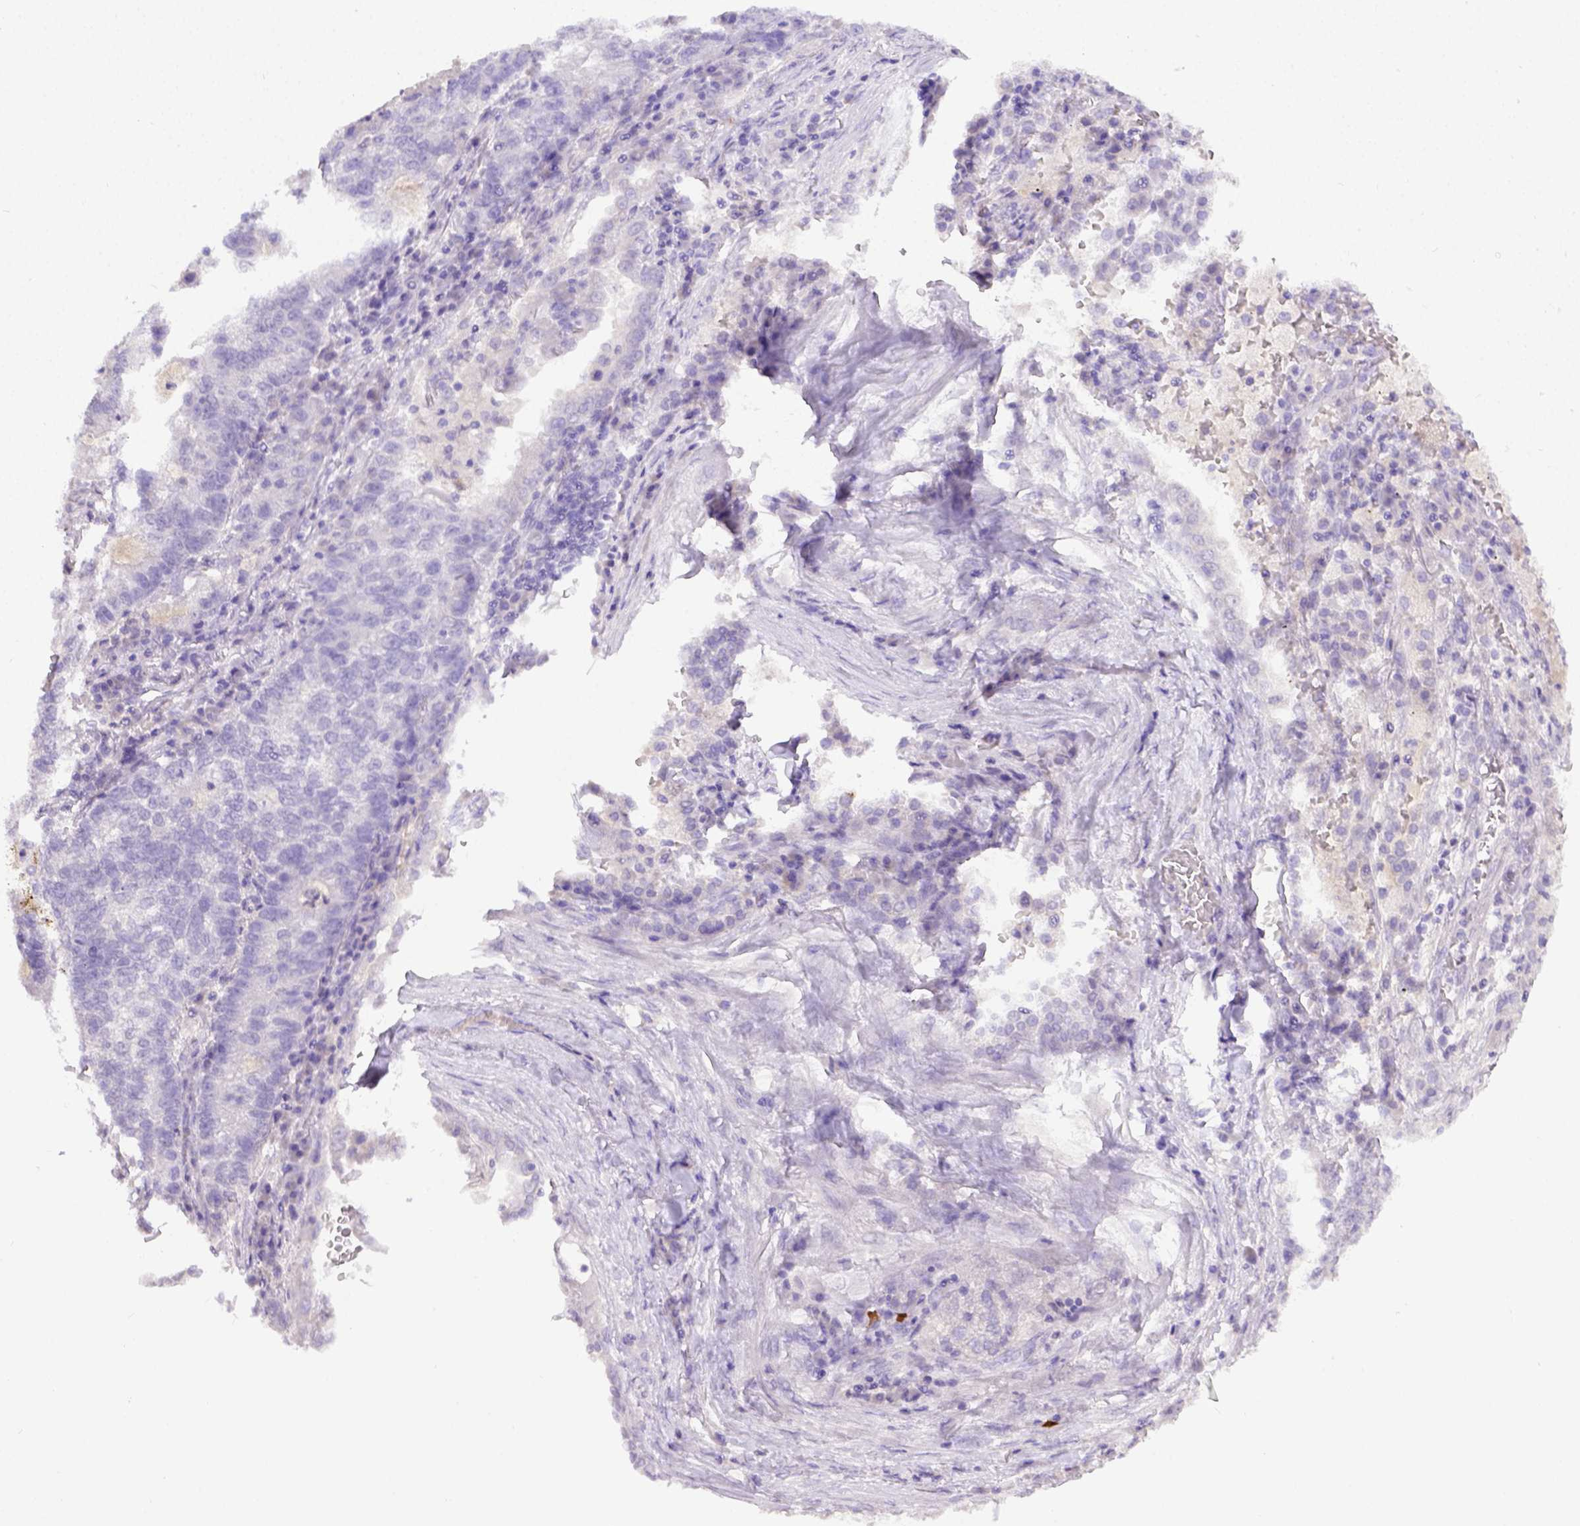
{"staining": {"intensity": "negative", "quantity": "none", "location": "none"}, "tissue": "lung cancer", "cell_type": "Tumor cells", "image_type": "cancer", "snomed": [{"axis": "morphology", "description": "Adenocarcinoma, NOS"}, {"axis": "topography", "description": "Lung"}], "caption": "Human lung cancer (adenocarcinoma) stained for a protein using IHC demonstrates no expression in tumor cells.", "gene": "B3GAT1", "patient": {"sex": "male", "age": 57}}